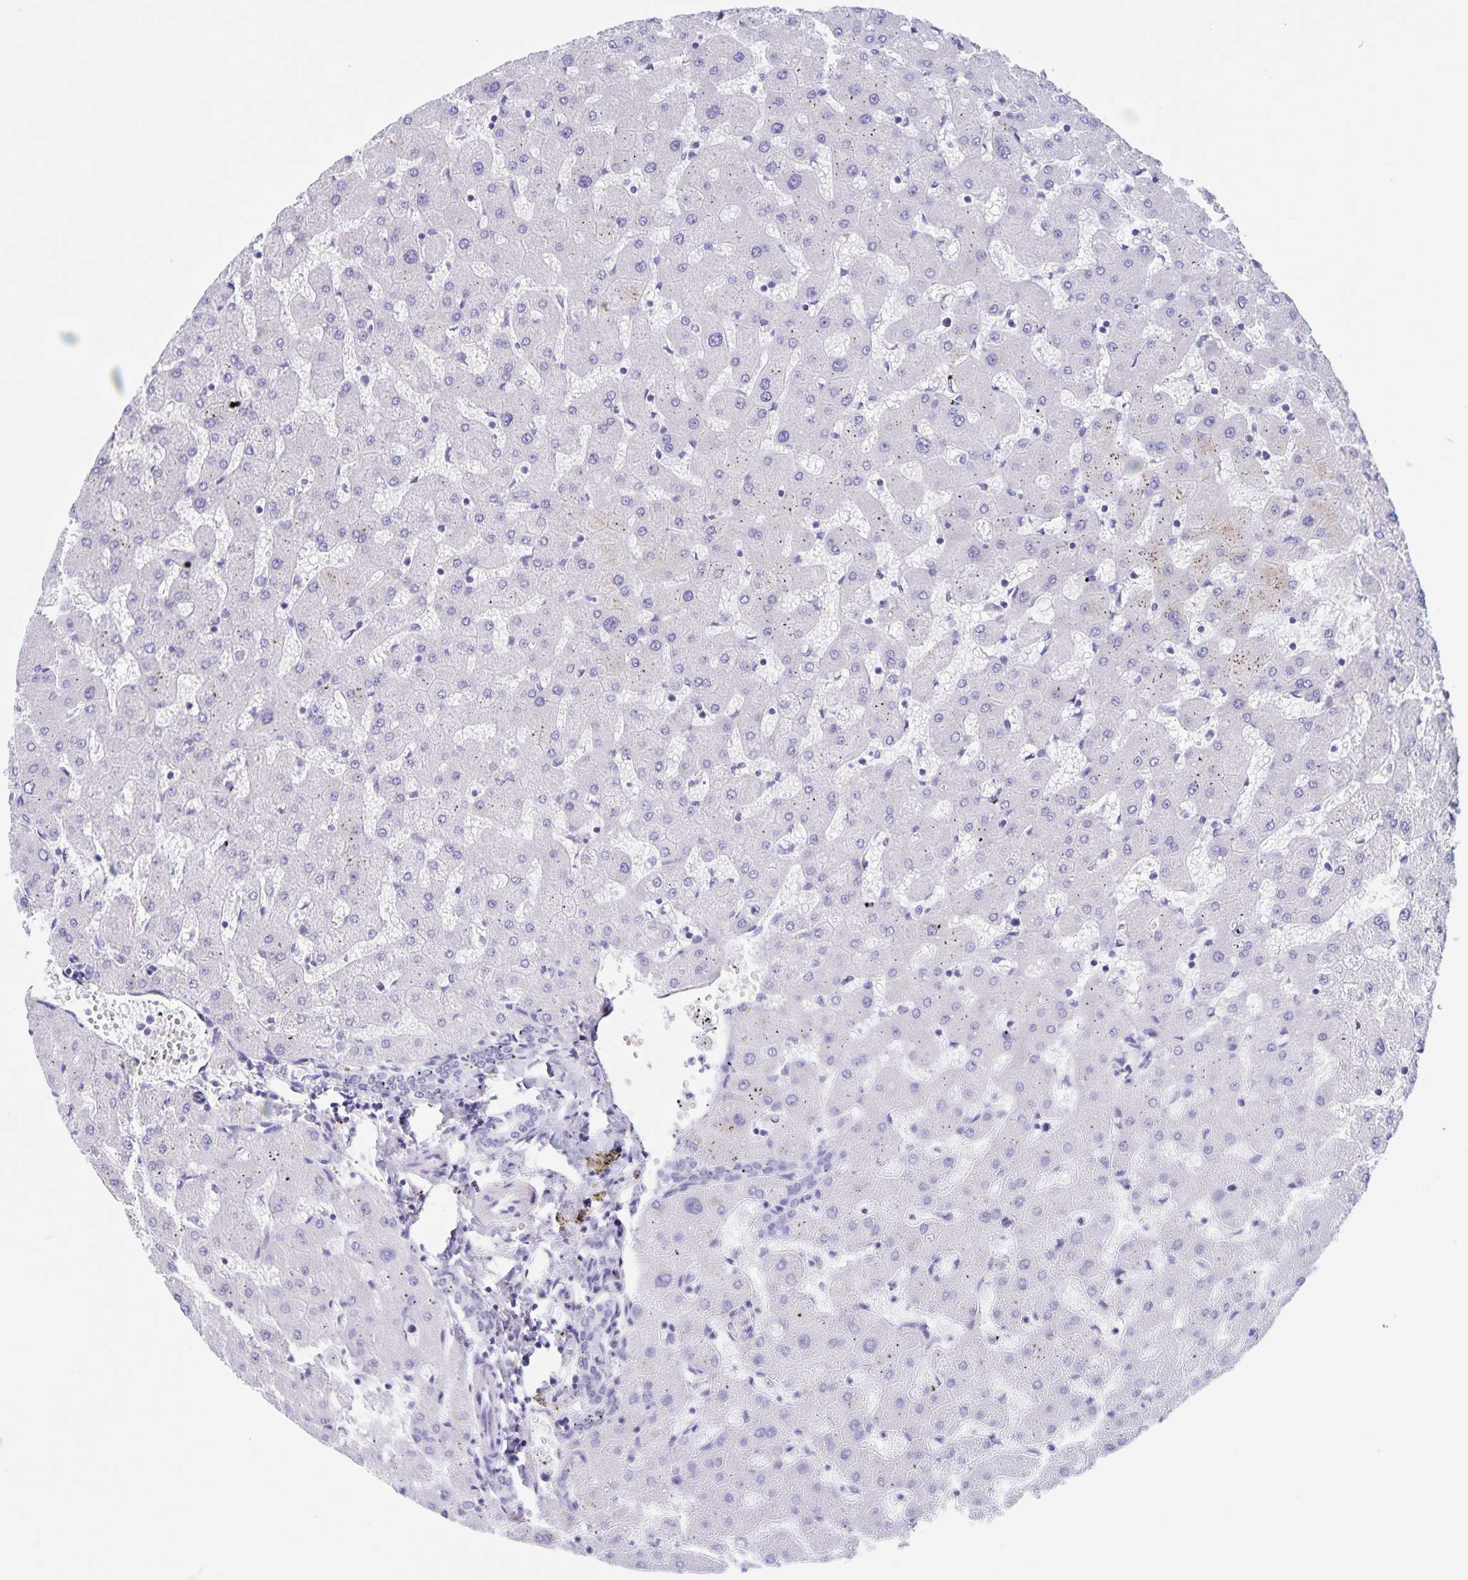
{"staining": {"intensity": "negative", "quantity": "none", "location": "none"}, "tissue": "liver", "cell_type": "Cholangiocytes", "image_type": "normal", "snomed": [{"axis": "morphology", "description": "Normal tissue, NOS"}, {"axis": "topography", "description": "Liver"}], "caption": "Liver stained for a protein using immunohistochemistry reveals no positivity cholangiocytes.", "gene": "TGIF2LX", "patient": {"sex": "female", "age": 63}}